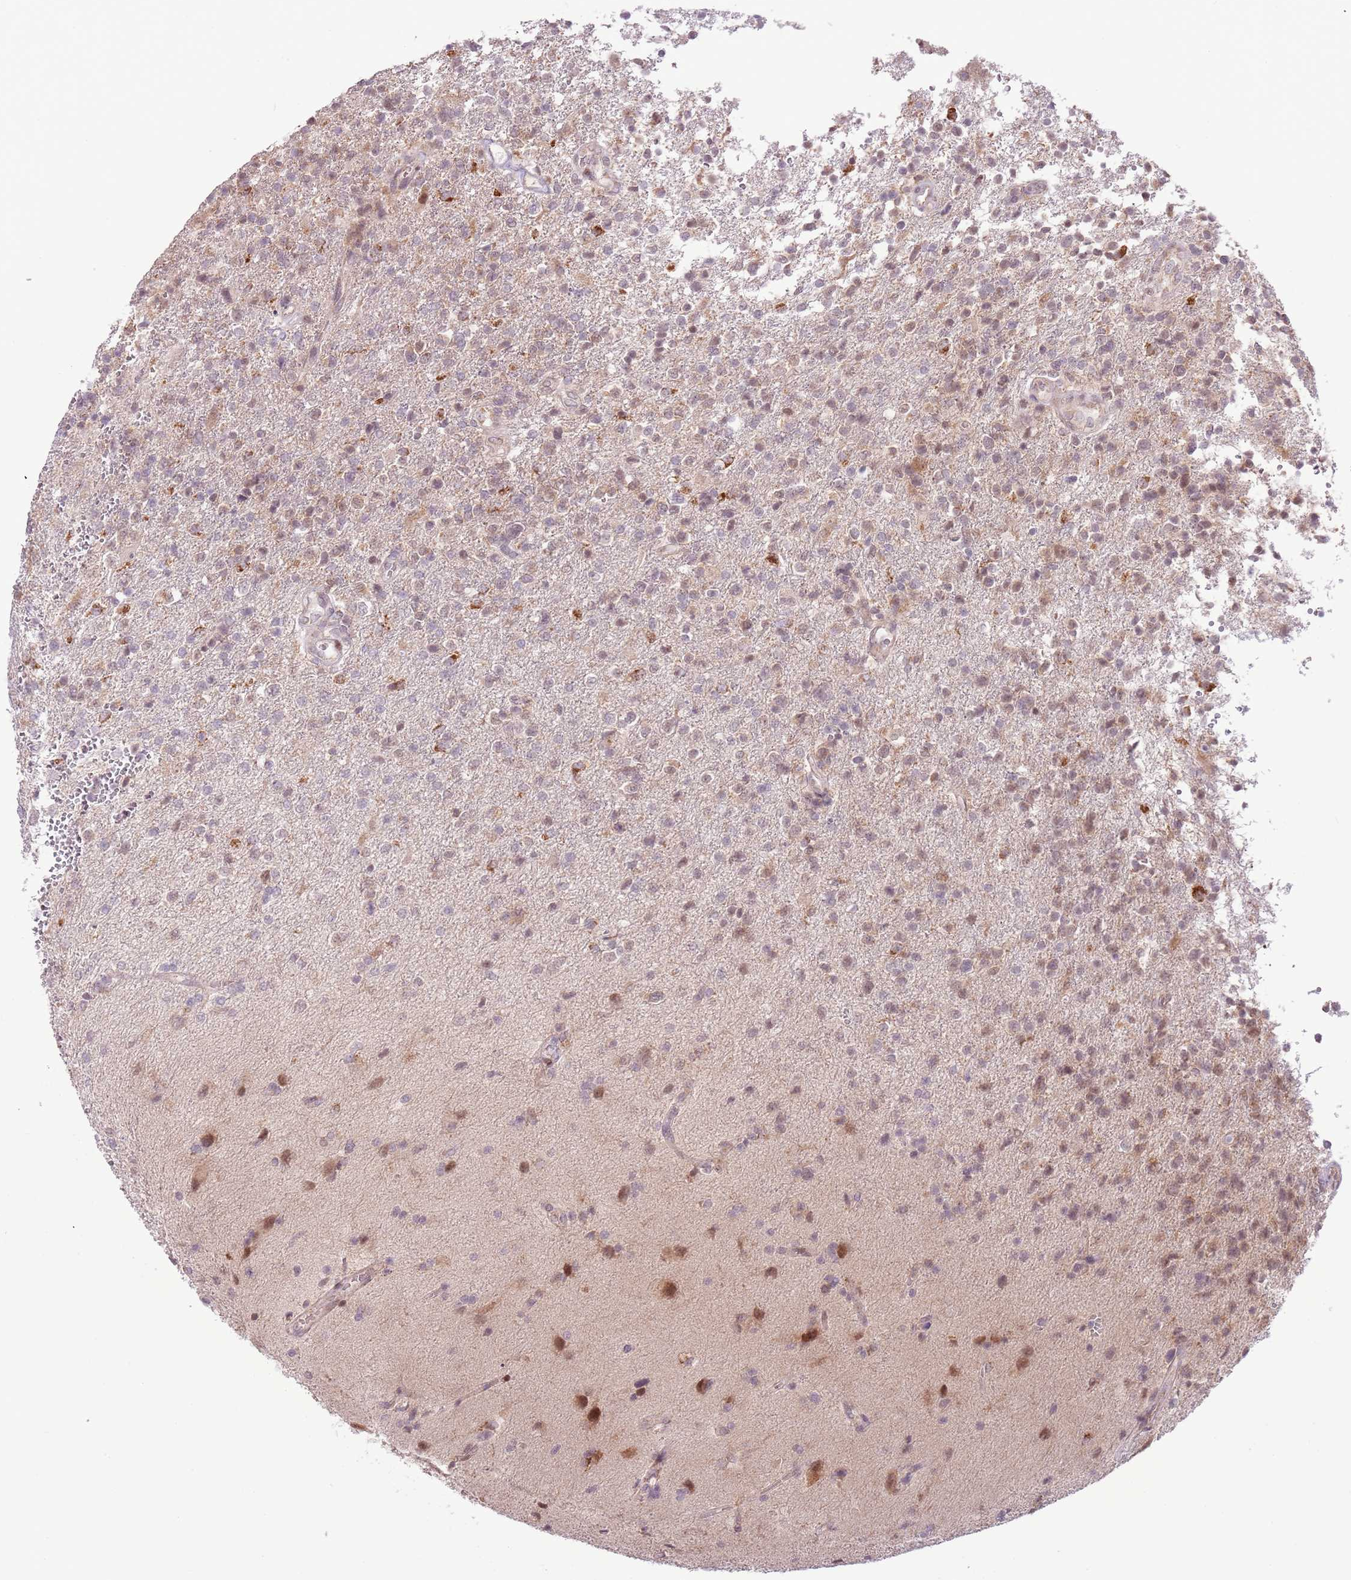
{"staining": {"intensity": "weak", "quantity": "25%-75%", "location": "cytoplasmic/membranous"}, "tissue": "glioma", "cell_type": "Tumor cells", "image_type": "cancer", "snomed": [{"axis": "morphology", "description": "Glioma, malignant, High grade"}, {"axis": "topography", "description": "Brain"}], "caption": "Immunohistochemistry (IHC) (DAB) staining of high-grade glioma (malignant) exhibits weak cytoplasmic/membranous protein expression in about 25%-75% of tumor cells.", "gene": "MLLT11", "patient": {"sex": "male", "age": 56}}